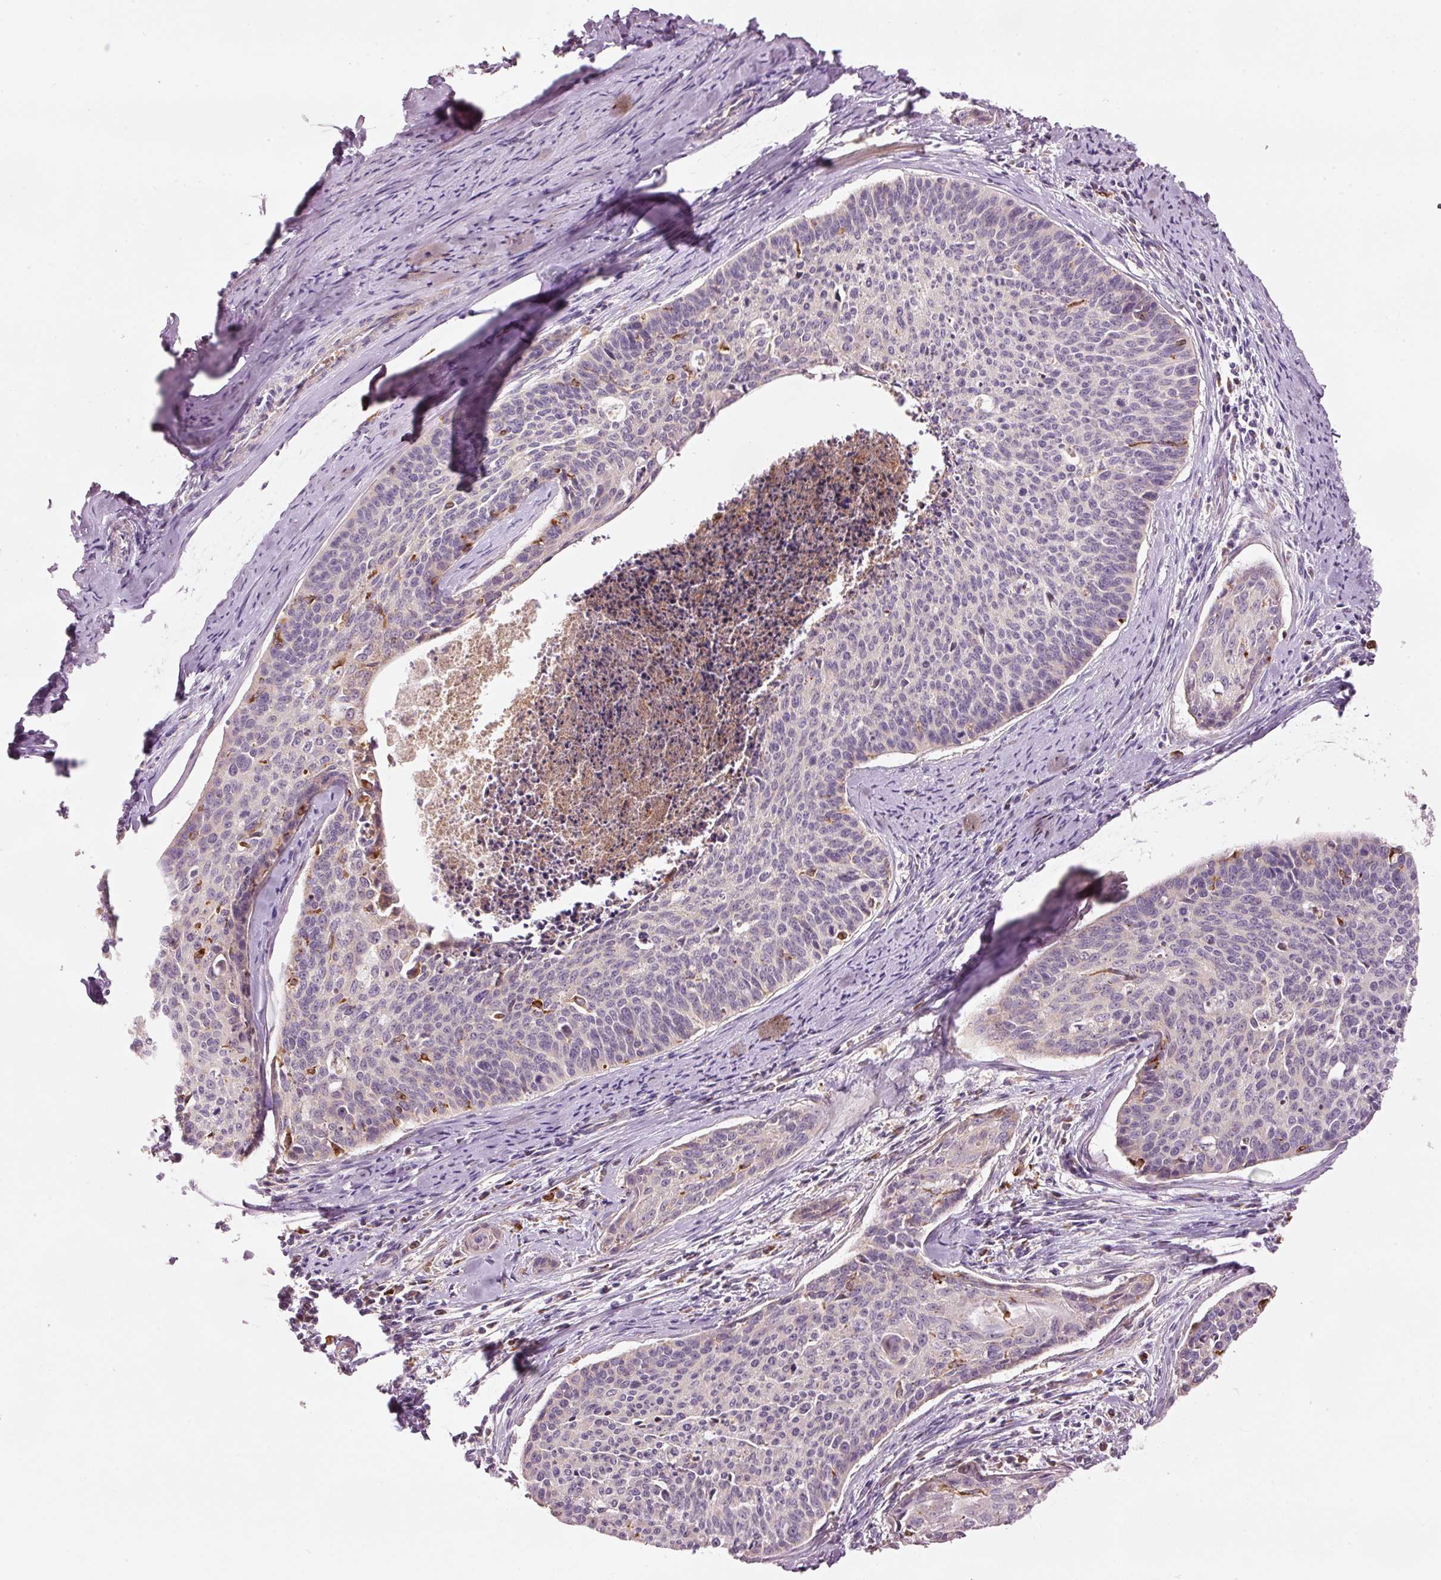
{"staining": {"intensity": "negative", "quantity": "none", "location": "none"}, "tissue": "cervical cancer", "cell_type": "Tumor cells", "image_type": "cancer", "snomed": [{"axis": "morphology", "description": "Squamous cell carcinoma, NOS"}, {"axis": "topography", "description": "Cervix"}], "caption": "High magnification brightfield microscopy of cervical cancer (squamous cell carcinoma) stained with DAB (brown) and counterstained with hematoxylin (blue): tumor cells show no significant staining. (DAB immunohistochemistry visualized using brightfield microscopy, high magnification).", "gene": "KLHL21", "patient": {"sex": "female", "age": 55}}